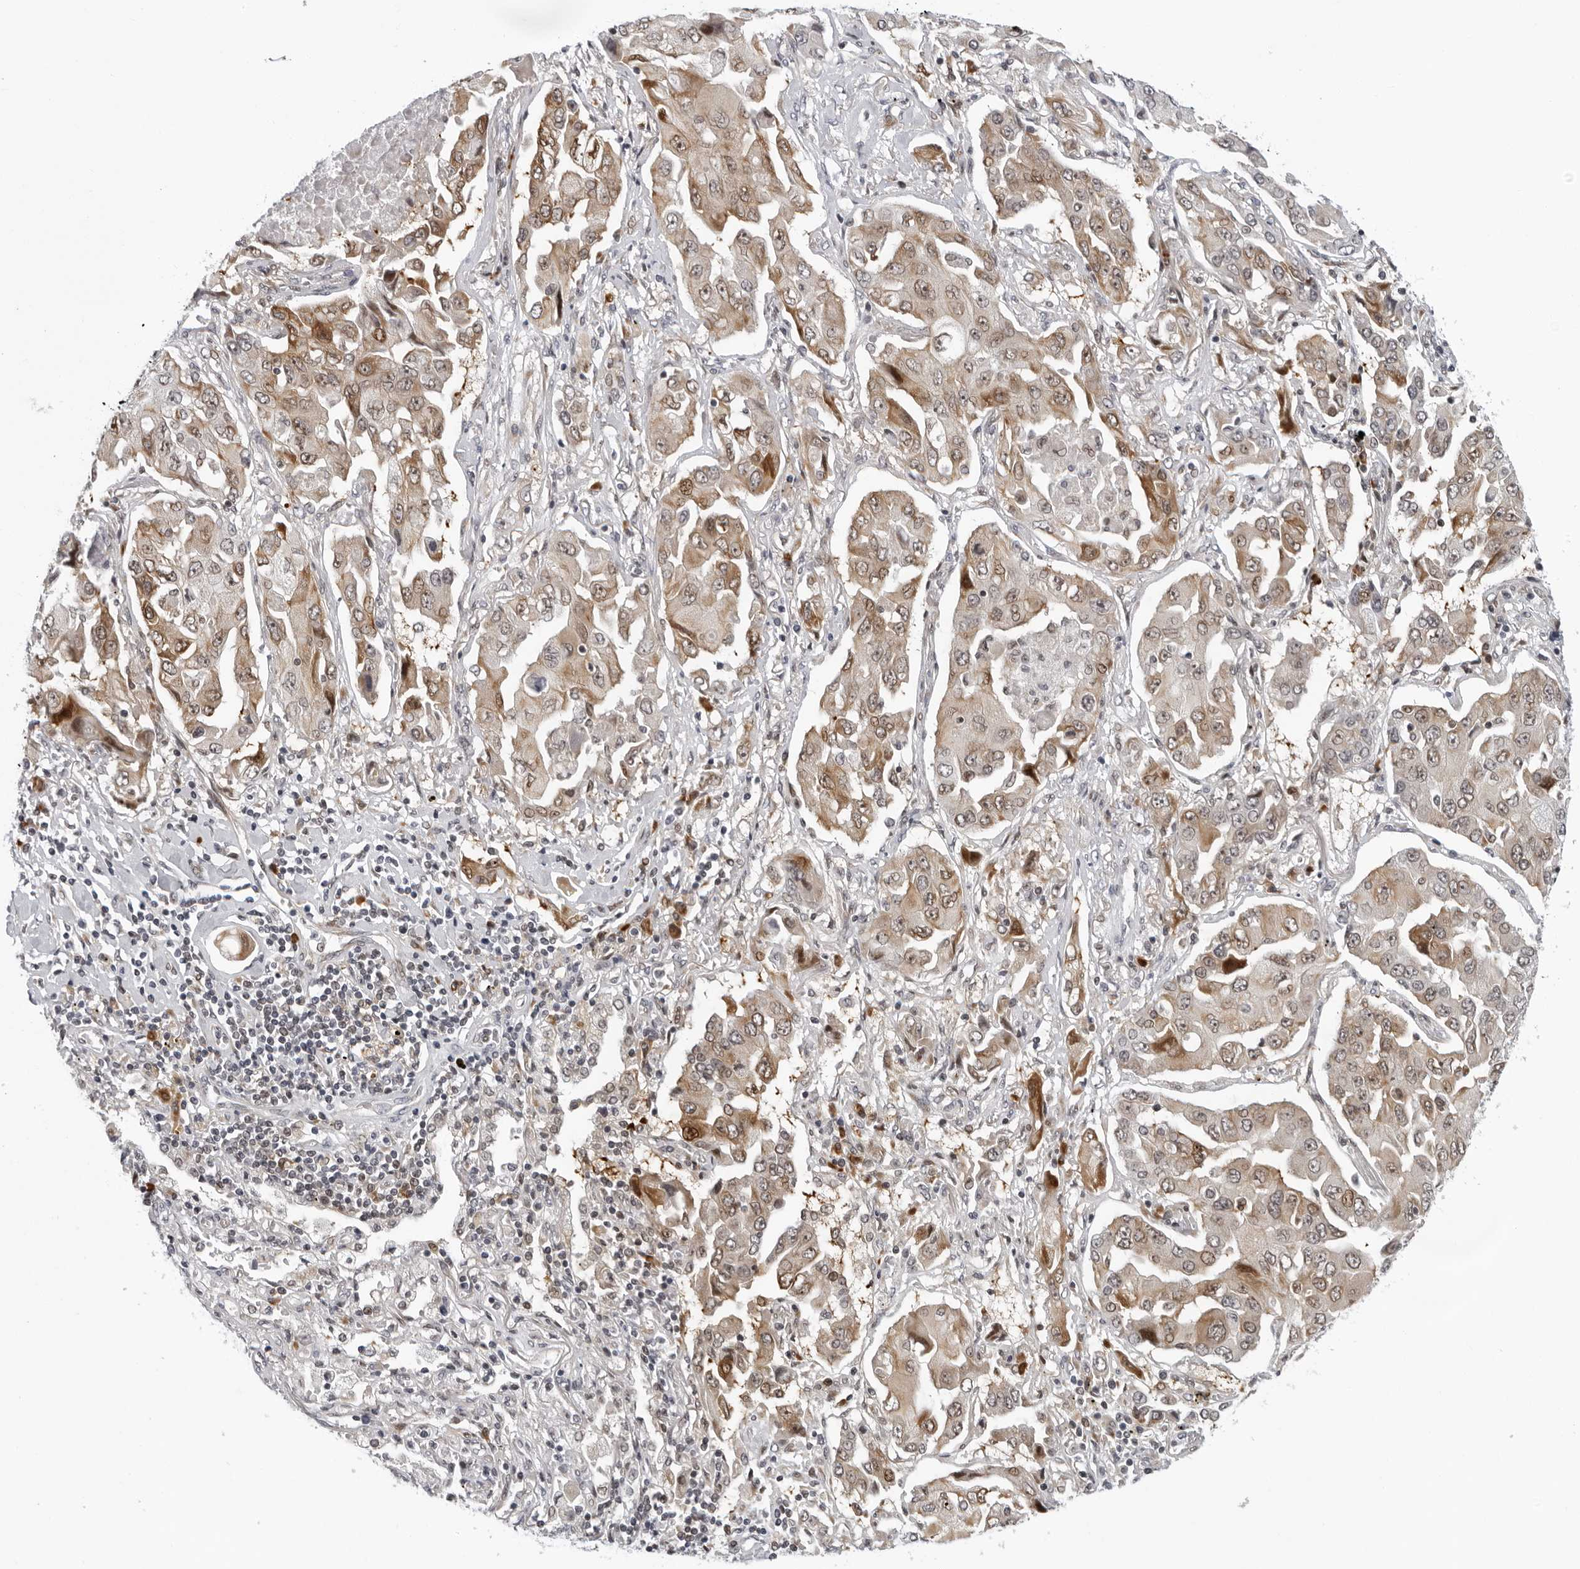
{"staining": {"intensity": "moderate", "quantity": ">75%", "location": "cytoplasmic/membranous,nuclear"}, "tissue": "lung cancer", "cell_type": "Tumor cells", "image_type": "cancer", "snomed": [{"axis": "morphology", "description": "Adenocarcinoma, NOS"}, {"axis": "topography", "description": "Lung"}], "caption": "The immunohistochemical stain labels moderate cytoplasmic/membranous and nuclear expression in tumor cells of lung cancer tissue.", "gene": "PIP4K2C", "patient": {"sex": "female", "age": 65}}